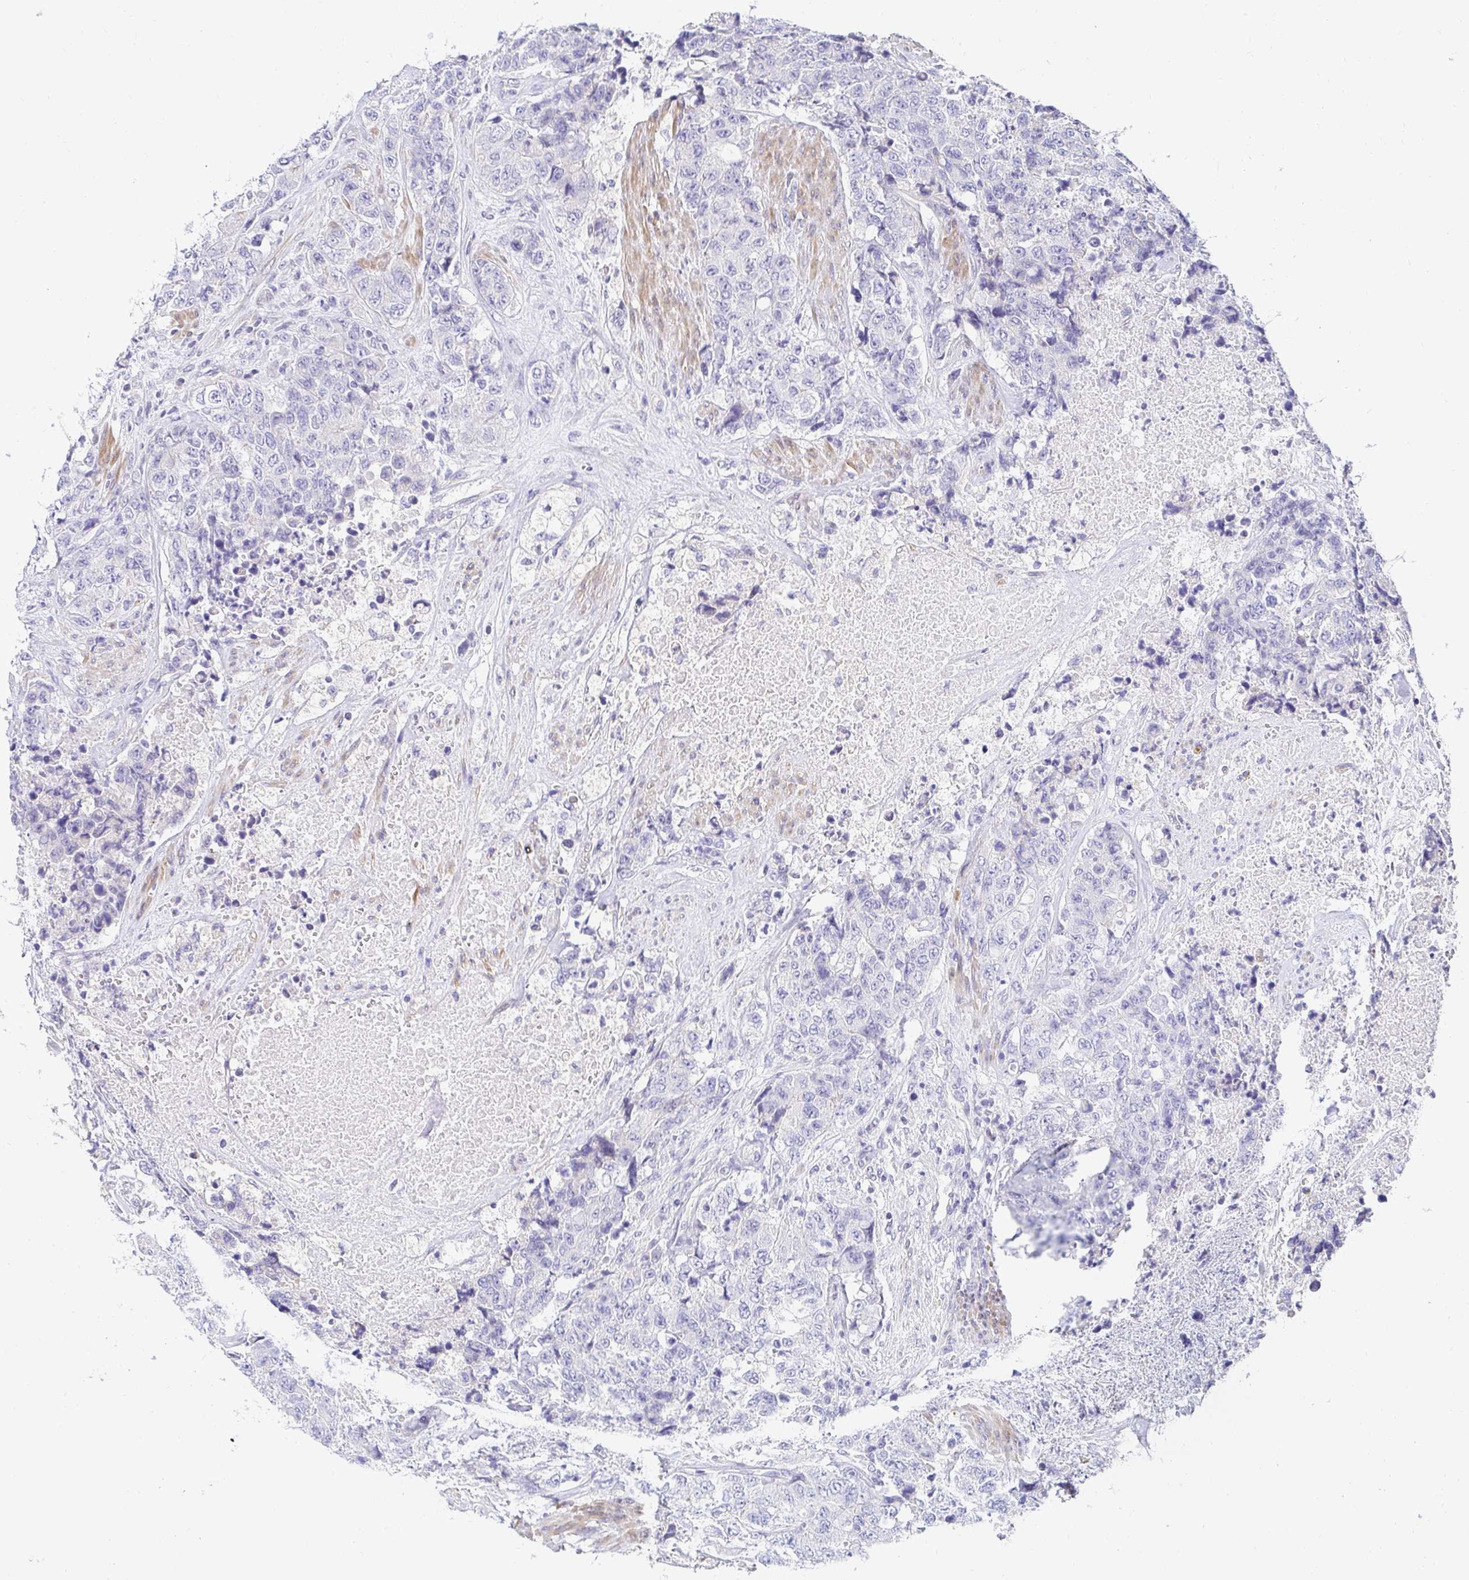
{"staining": {"intensity": "negative", "quantity": "none", "location": "none"}, "tissue": "urothelial cancer", "cell_type": "Tumor cells", "image_type": "cancer", "snomed": [{"axis": "morphology", "description": "Urothelial carcinoma, High grade"}, {"axis": "topography", "description": "Urinary bladder"}], "caption": "The IHC micrograph has no significant positivity in tumor cells of urothelial carcinoma (high-grade) tissue.", "gene": "AKAP14", "patient": {"sex": "female", "age": 78}}